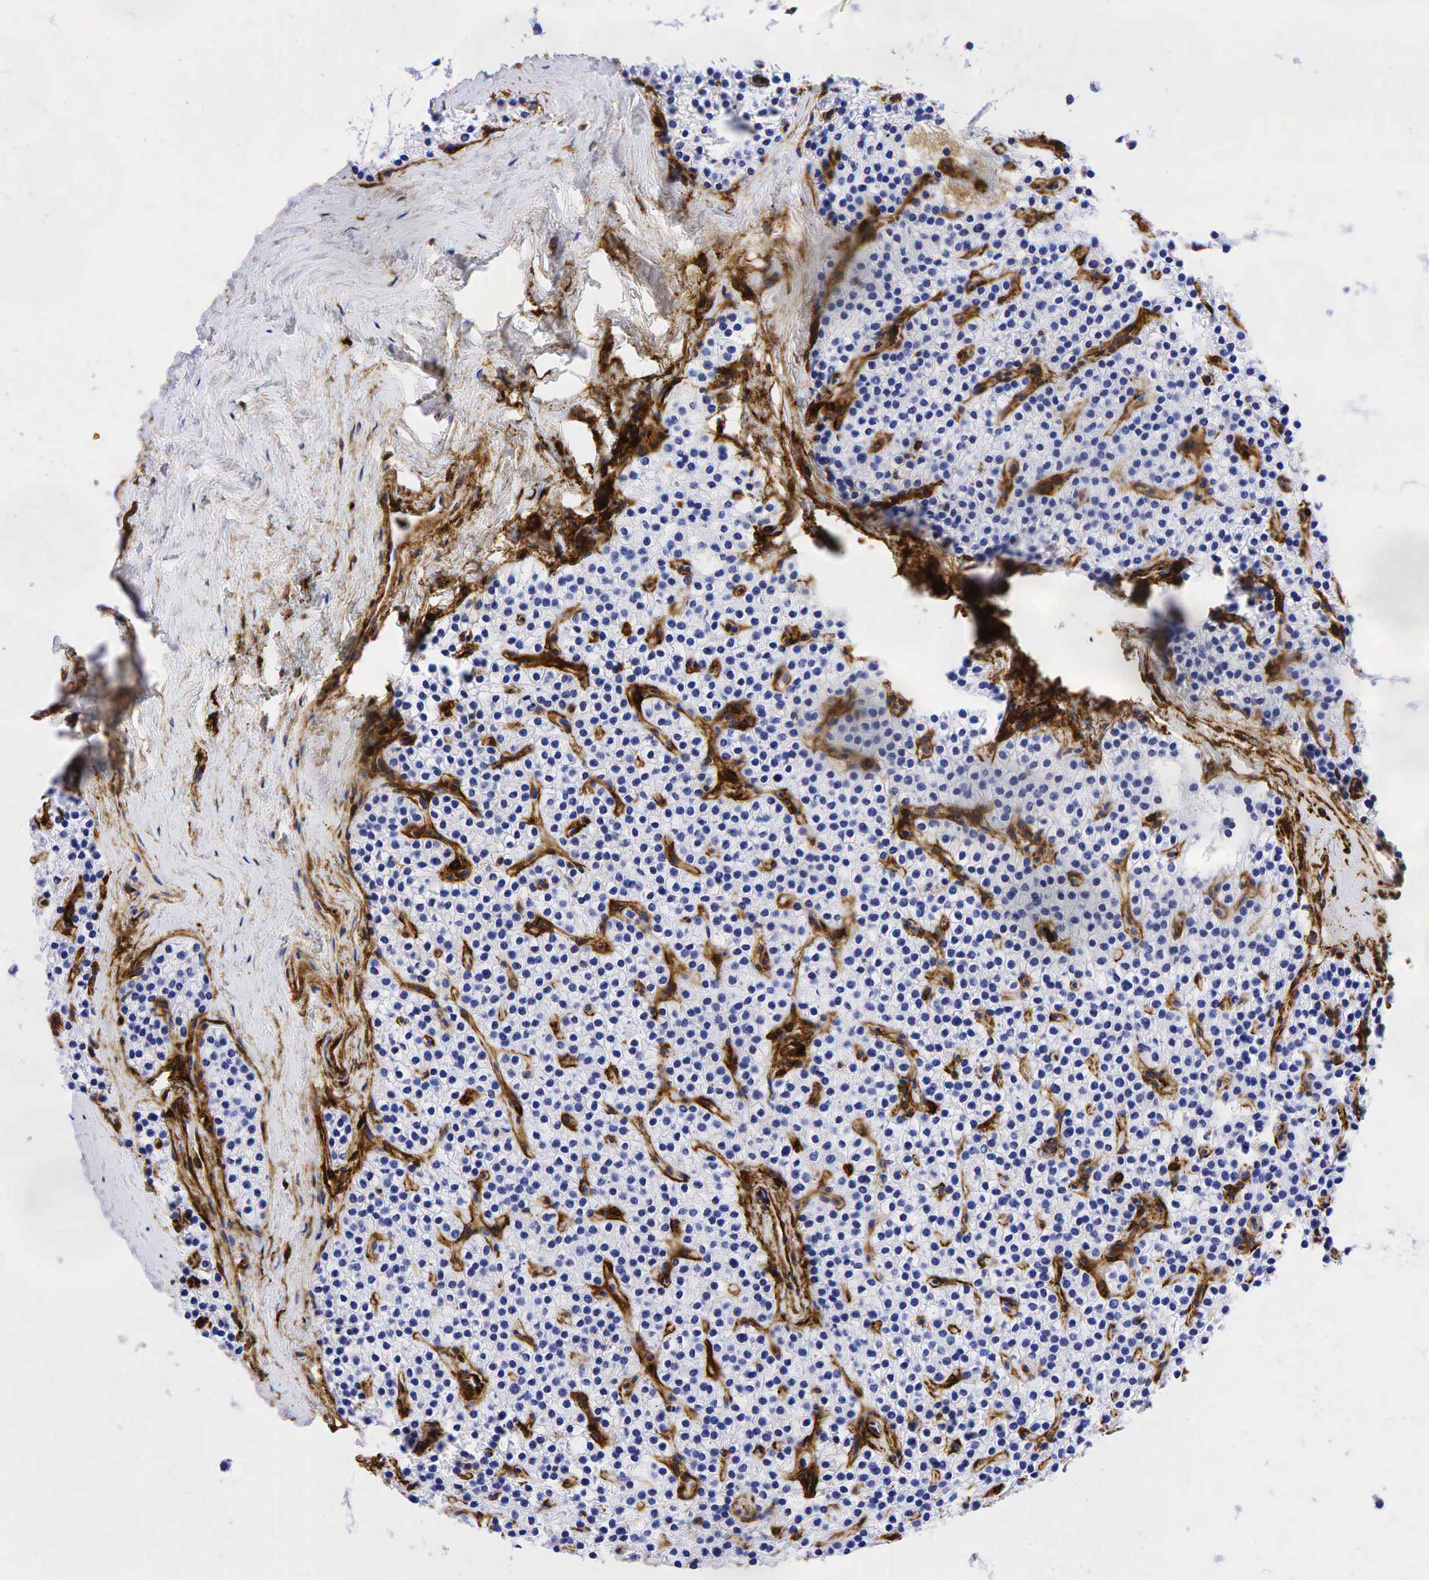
{"staining": {"intensity": "negative", "quantity": "none", "location": "none"}, "tissue": "parathyroid gland", "cell_type": "Glandular cells", "image_type": "normal", "snomed": [{"axis": "morphology", "description": "Normal tissue, NOS"}, {"axis": "topography", "description": "Parathyroid gland"}], "caption": "A photomicrograph of human parathyroid gland is negative for staining in glandular cells.", "gene": "CD44", "patient": {"sex": "female", "age": 54}}